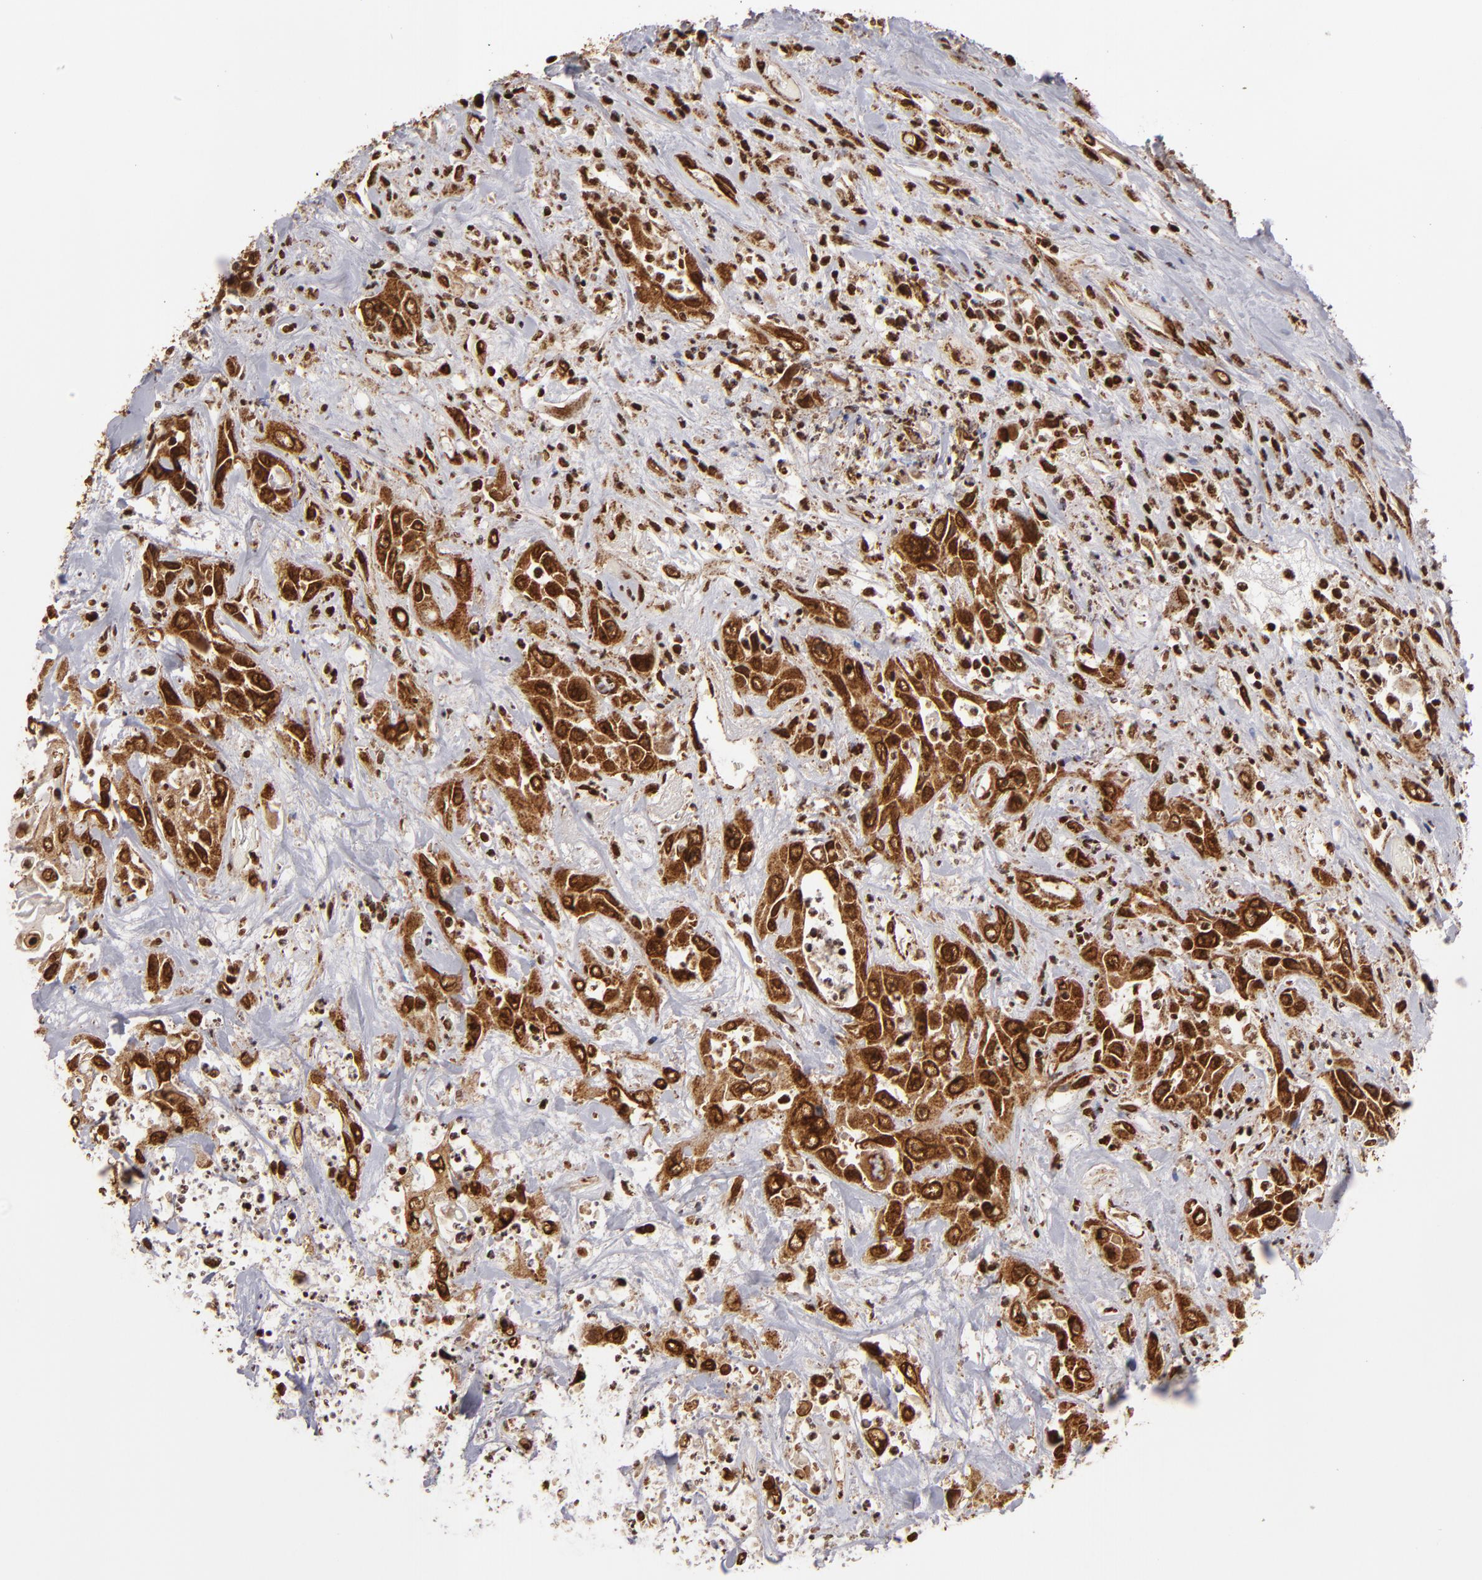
{"staining": {"intensity": "strong", "quantity": ">75%", "location": "cytoplasmic/membranous,nuclear"}, "tissue": "urothelial cancer", "cell_type": "Tumor cells", "image_type": "cancer", "snomed": [{"axis": "morphology", "description": "Urothelial carcinoma, High grade"}, {"axis": "topography", "description": "Urinary bladder"}], "caption": "High-power microscopy captured an IHC micrograph of urothelial carcinoma (high-grade), revealing strong cytoplasmic/membranous and nuclear positivity in about >75% of tumor cells.", "gene": "CUL3", "patient": {"sex": "female", "age": 84}}